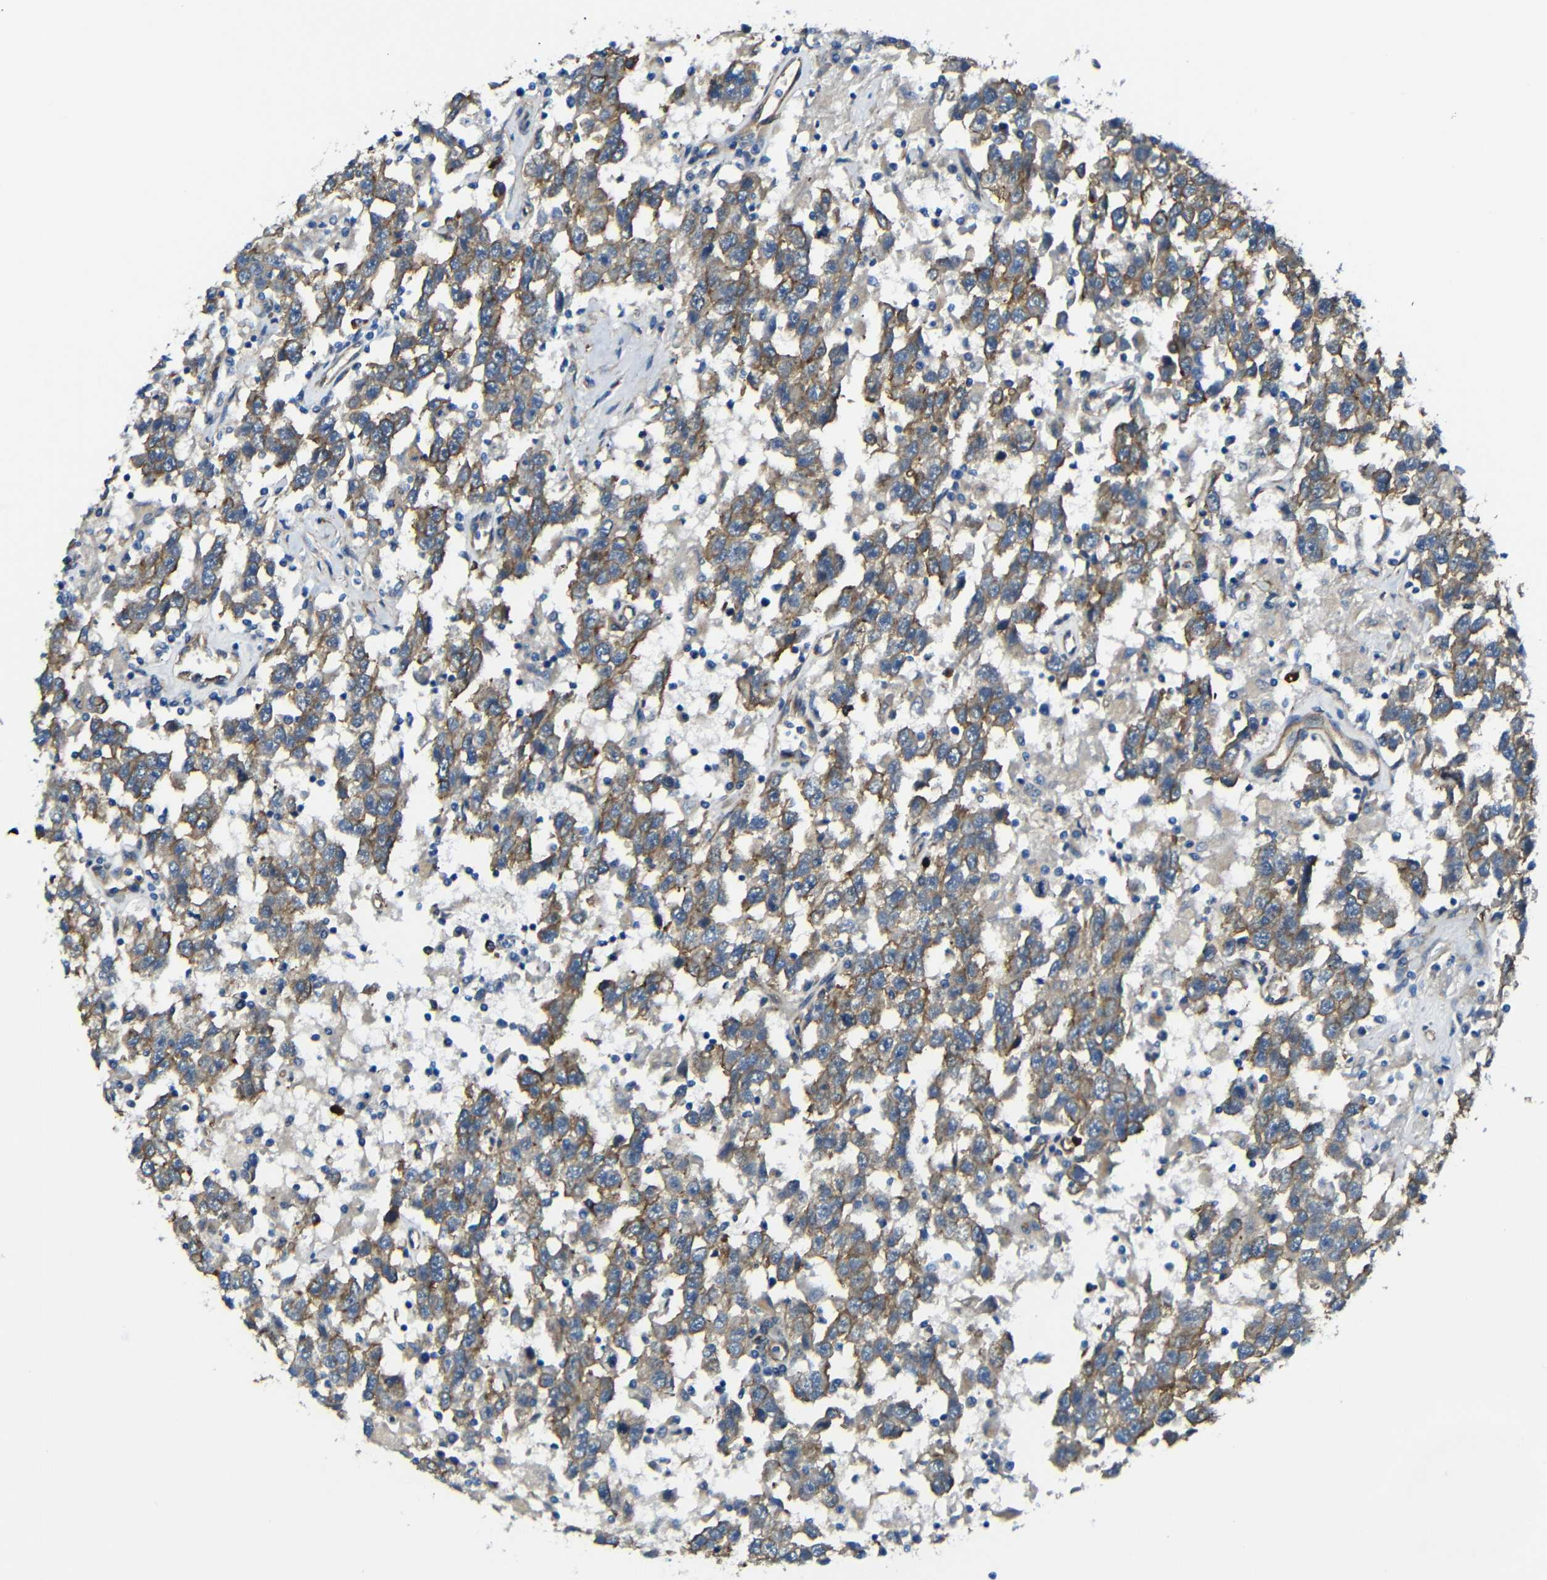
{"staining": {"intensity": "moderate", "quantity": ">75%", "location": "cytoplasmic/membranous"}, "tissue": "testis cancer", "cell_type": "Tumor cells", "image_type": "cancer", "snomed": [{"axis": "morphology", "description": "Seminoma, NOS"}, {"axis": "topography", "description": "Testis"}], "caption": "Tumor cells exhibit moderate cytoplasmic/membranous positivity in about >75% of cells in testis seminoma. (Brightfield microscopy of DAB IHC at high magnification).", "gene": "MYO1B", "patient": {"sex": "male", "age": 41}}